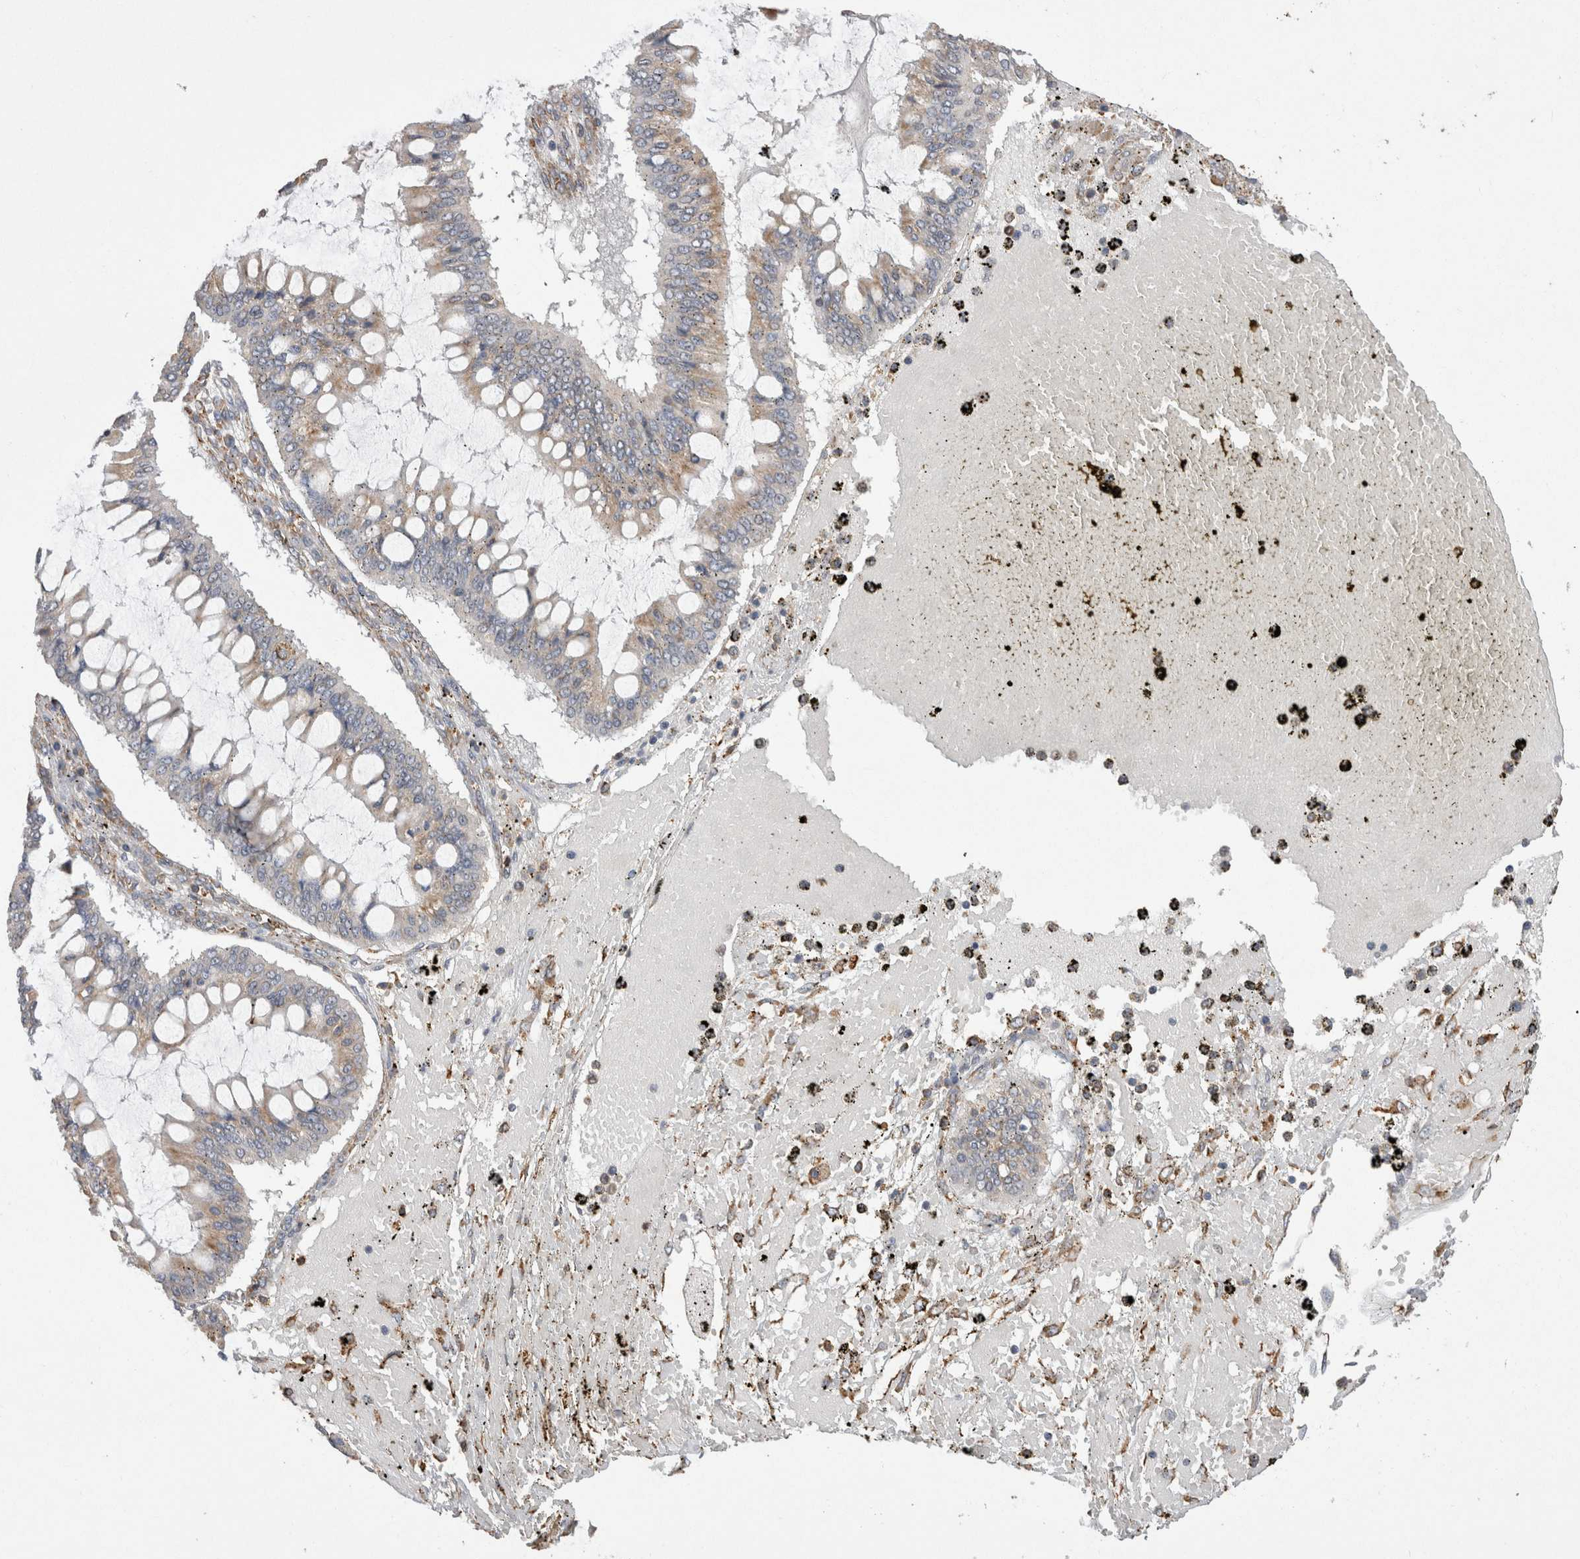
{"staining": {"intensity": "weak", "quantity": "25%-75%", "location": "cytoplasmic/membranous"}, "tissue": "ovarian cancer", "cell_type": "Tumor cells", "image_type": "cancer", "snomed": [{"axis": "morphology", "description": "Cystadenocarcinoma, mucinous, NOS"}, {"axis": "topography", "description": "Ovary"}], "caption": "This is a photomicrograph of immunohistochemistry (IHC) staining of ovarian mucinous cystadenocarcinoma, which shows weak expression in the cytoplasmic/membranous of tumor cells.", "gene": "LRPAP1", "patient": {"sex": "female", "age": 73}}